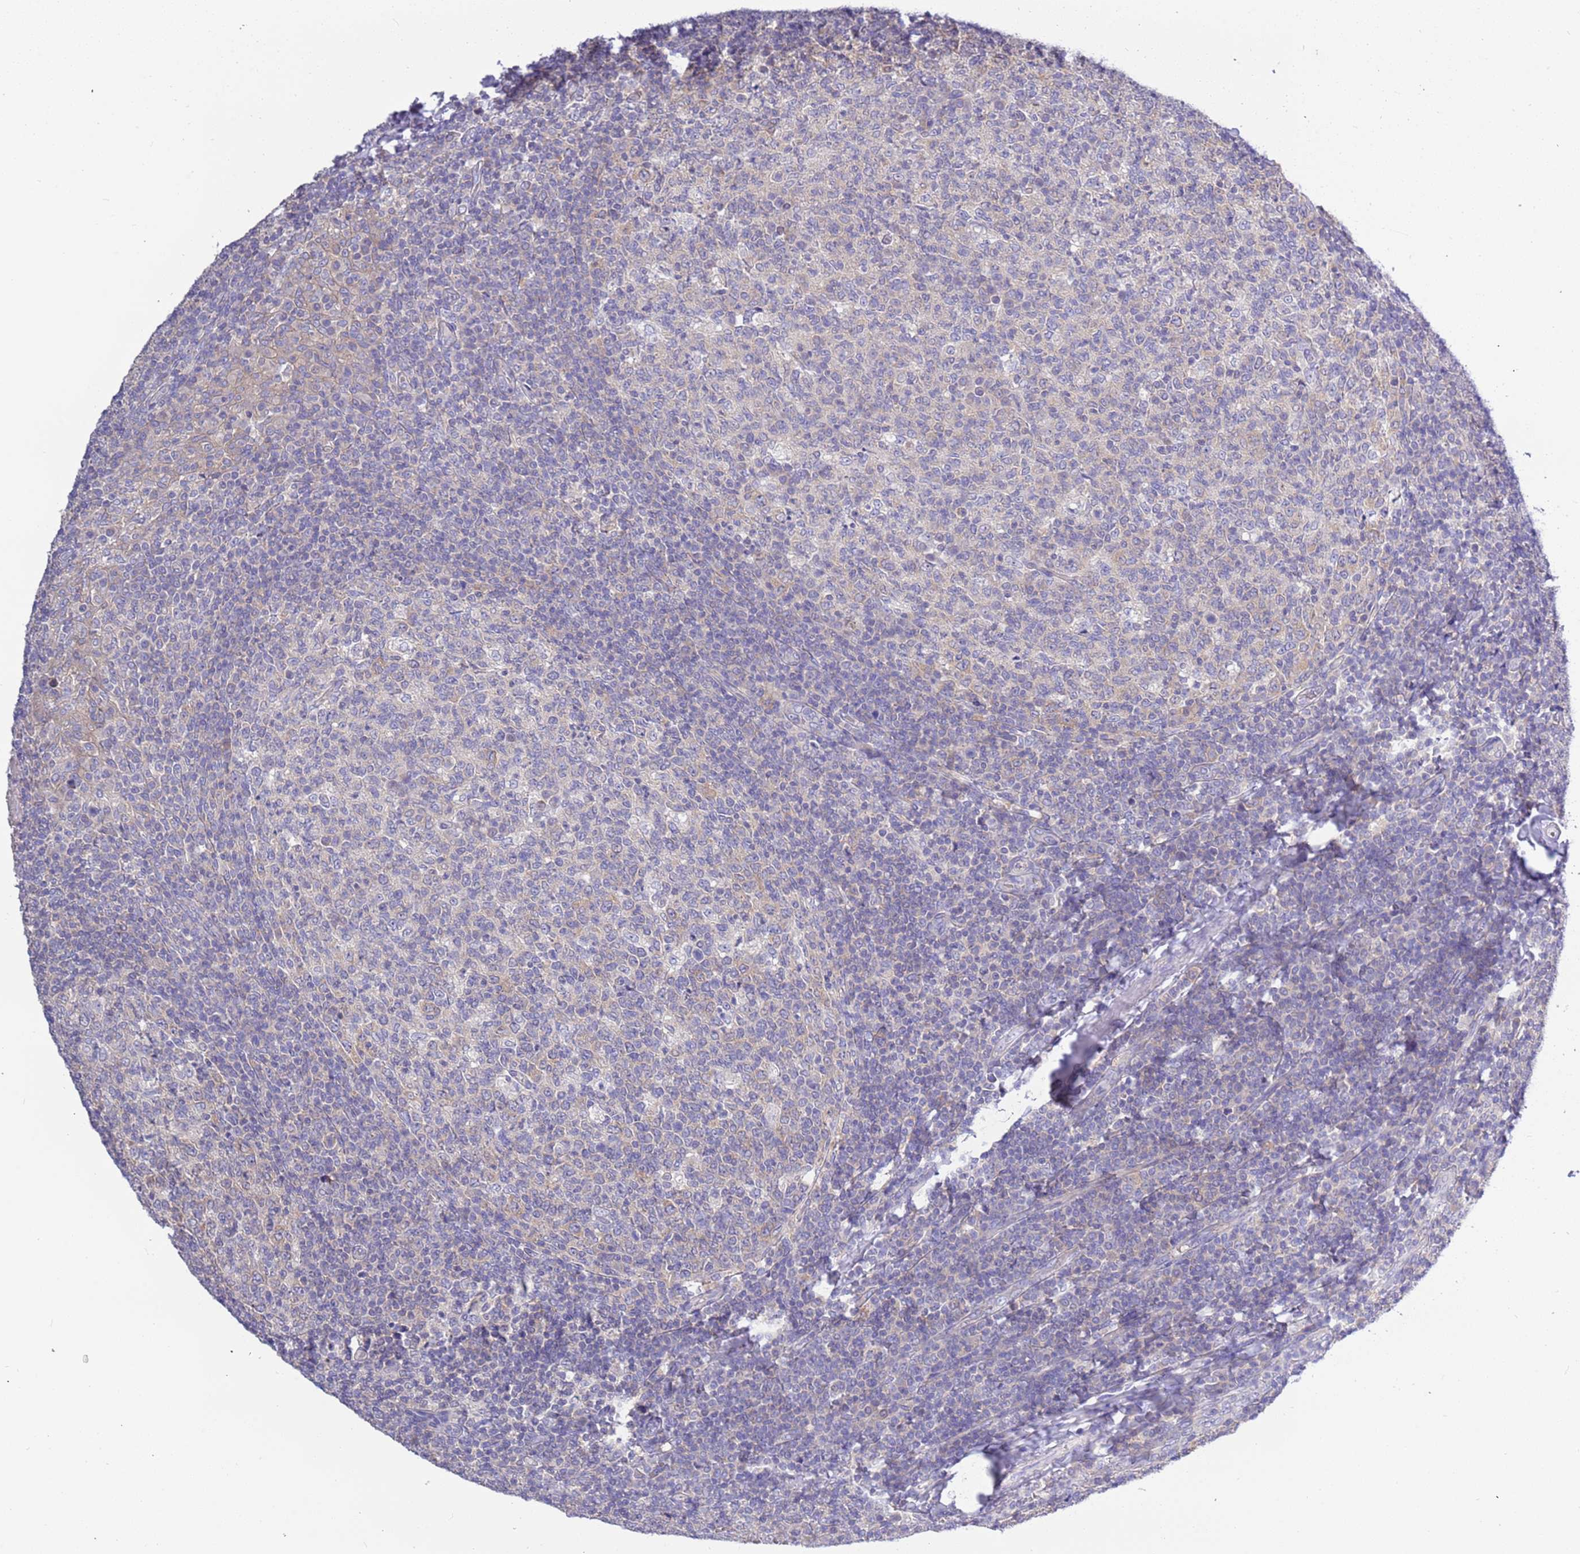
{"staining": {"intensity": "weak", "quantity": "<25%", "location": "cytoplasmic/membranous"}, "tissue": "tonsil", "cell_type": "Germinal center cells", "image_type": "normal", "snomed": [{"axis": "morphology", "description": "Normal tissue, NOS"}, {"axis": "topography", "description": "Tonsil"}], "caption": "IHC micrograph of unremarkable tonsil: human tonsil stained with DAB (3,3'-diaminobenzidine) shows no significant protein expression in germinal center cells.", "gene": "STIP1", "patient": {"sex": "female", "age": 19}}